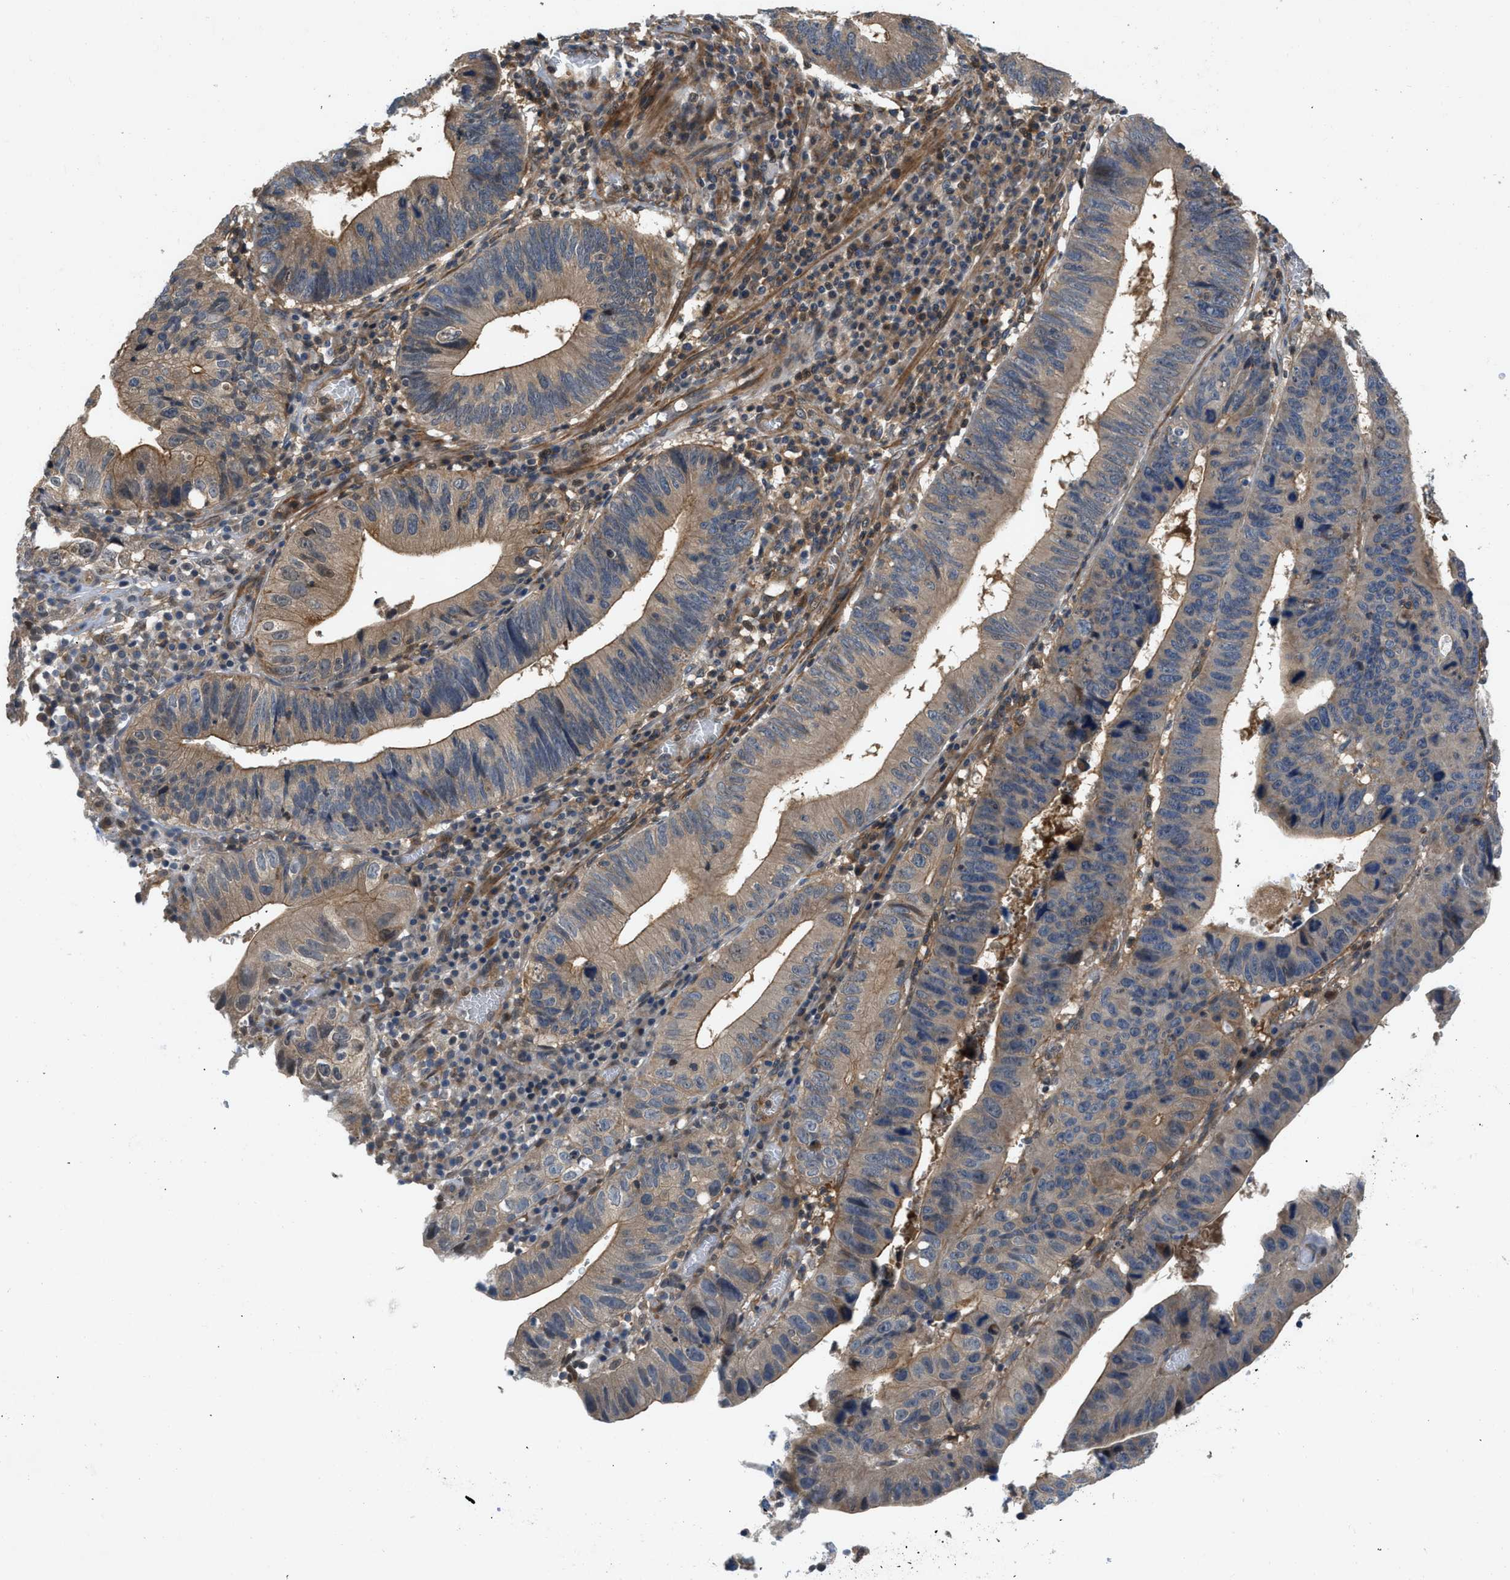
{"staining": {"intensity": "moderate", "quantity": ">75%", "location": "cytoplasmic/membranous"}, "tissue": "stomach cancer", "cell_type": "Tumor cells", "image_type": "cancer", "snomed": [{"axis": "morphology", "description": "Adenocarcinoma, NOS"}, {"axis": "topography", "description": "Stomach"}], "caption": "Moderate cytoplasmic/membranous positivity is appreciated in about >75% of tumor cells in stomach cancer.", "gene": "GPR31", "patient": {"sex": "male", "age": 59}}